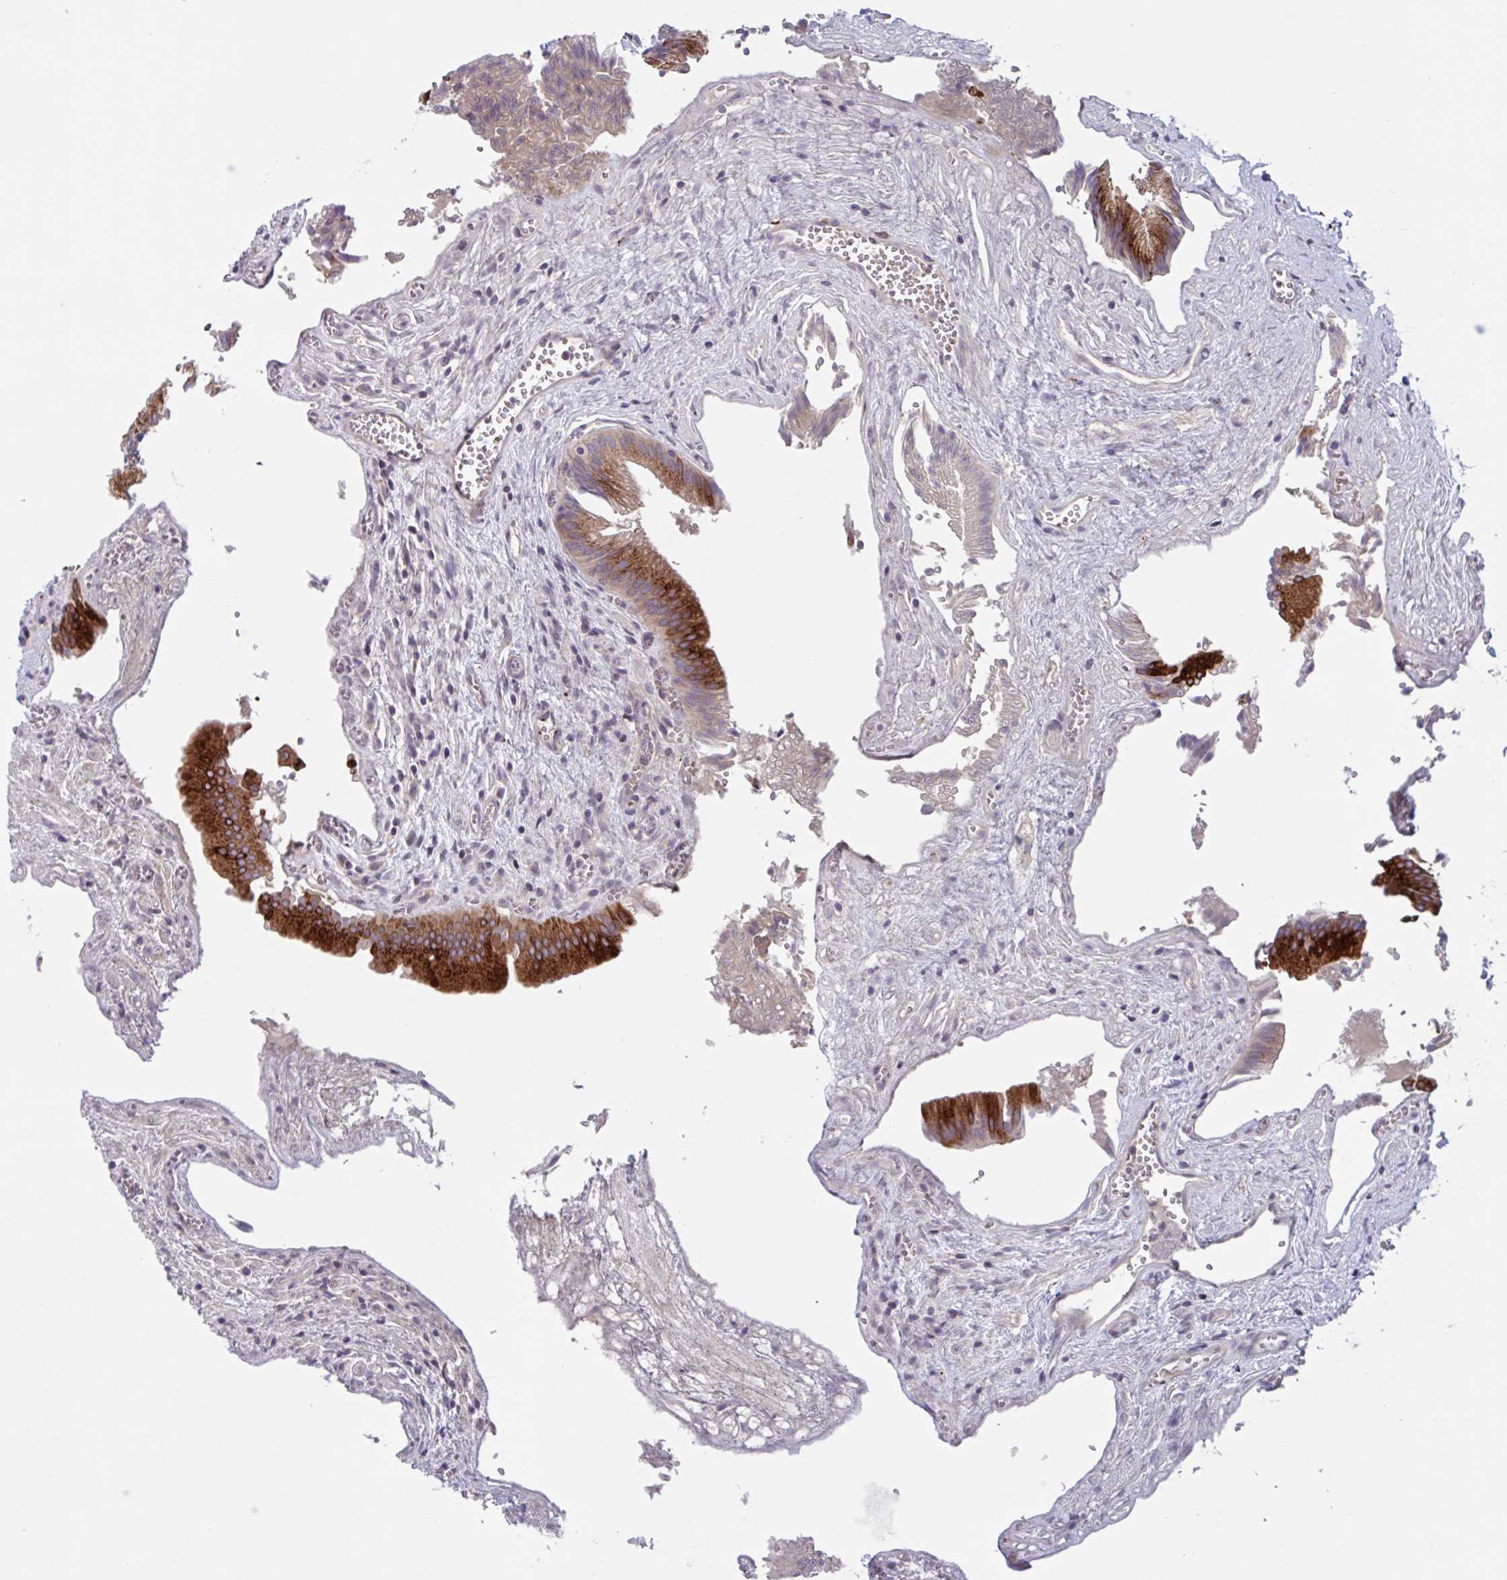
{"staining": {"intensity": "strong", "quantity": ">75%", "location": "cytoplasmic/membranous"}, "tissue": "gallbladder", "cell_type": "Glandular cells", "image_type": "normal", "snomed": [{"axis": "morphology", "description": "Normal tissue, NOS"}, {"axis": "topography", "description": "Gallbladder"}], "caption": "This is an image of immunohistochemistry staining of benign gallbladder, which shows strong expression in the cytoplasmic/membranous of glandular cells.", "gene": "RFK", "patient": {"sex": "male", "age": 17}}